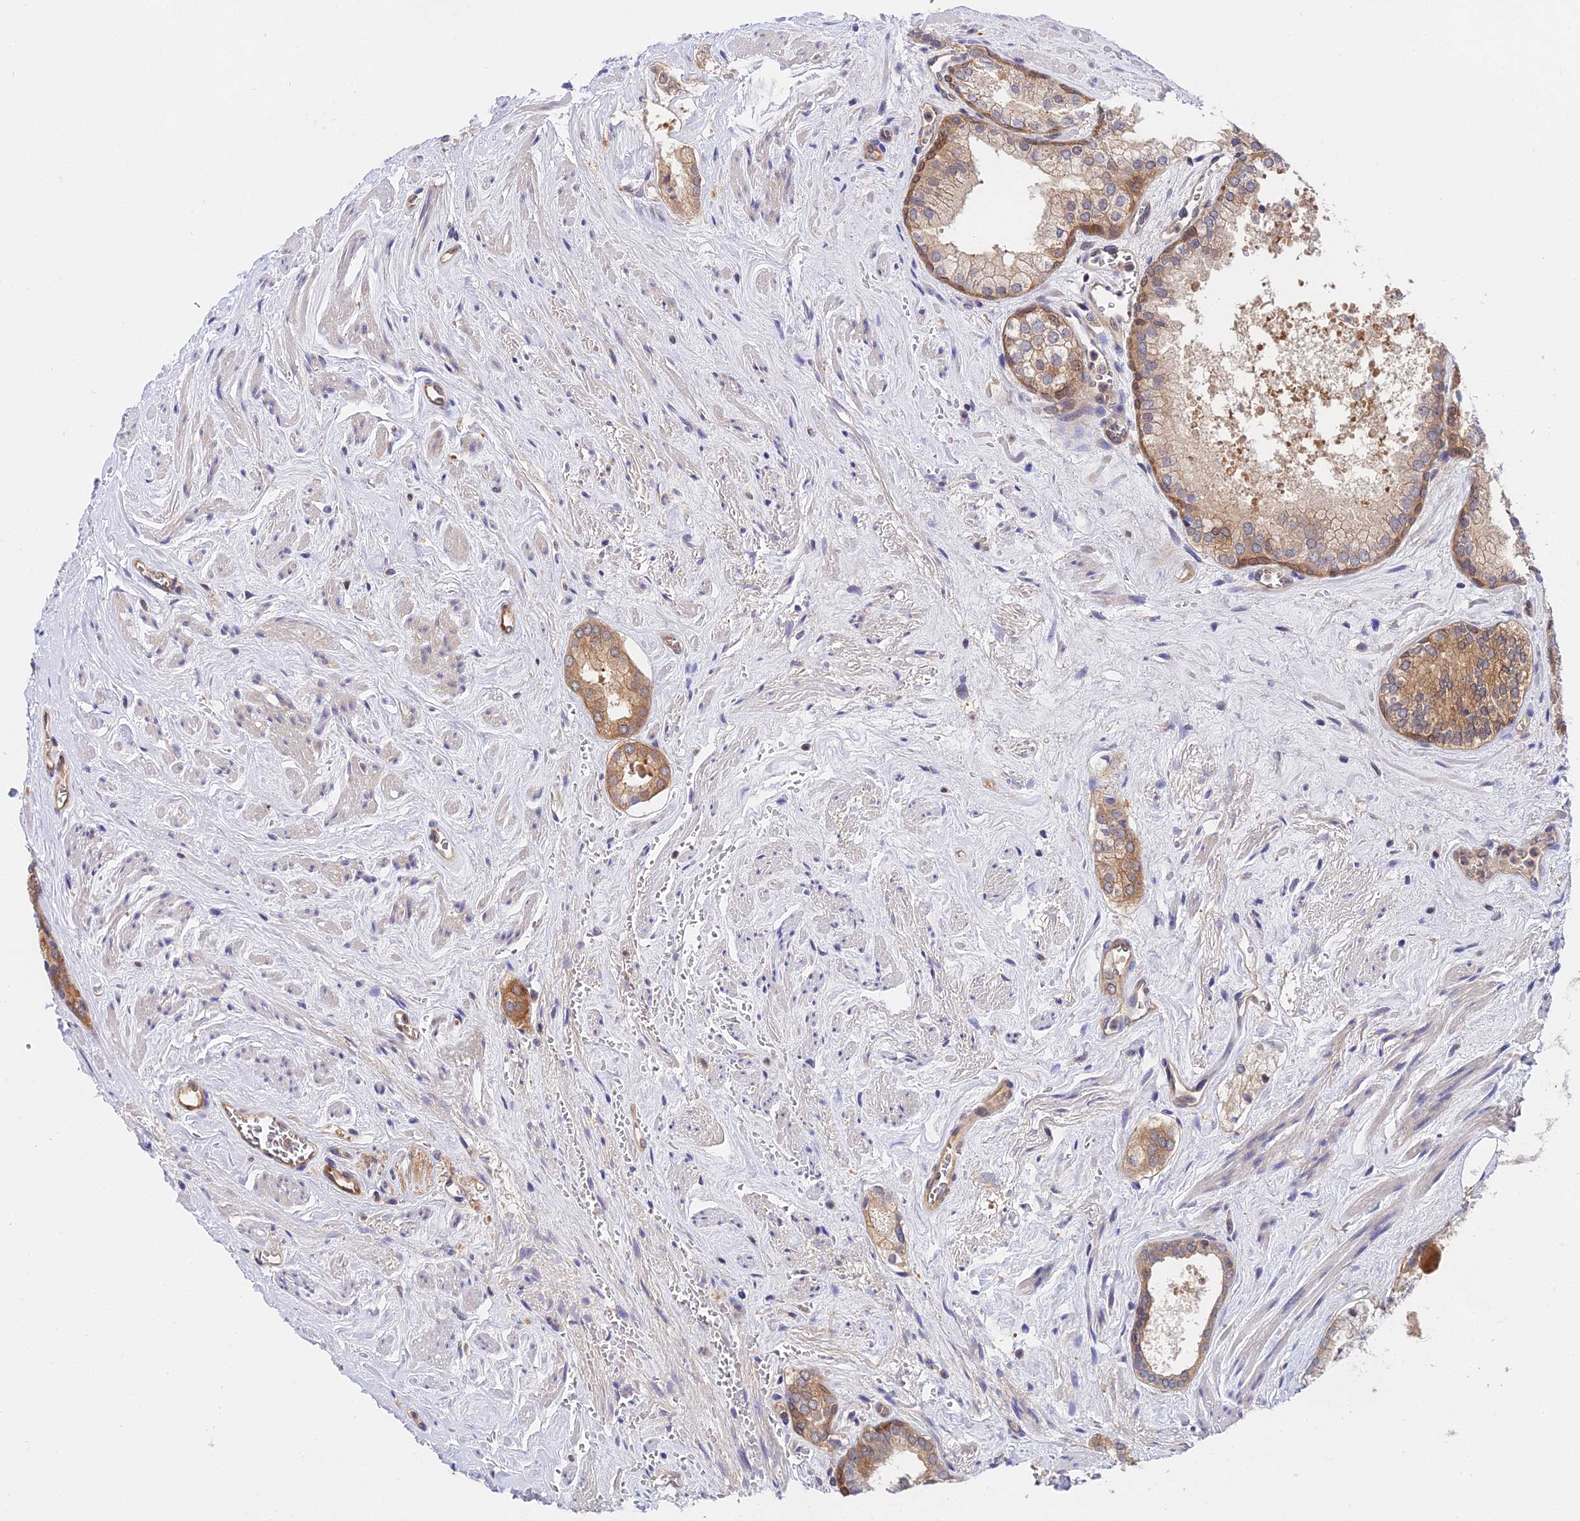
{"staining": {"intensity": "moderate", "quantity": ">75%", "location": "cytoplasmic/membranous"}, "tissue": "prostate cancer", "cell_type": "Tumor cells", "image_type": "cancer", "snomed": [{"axis": "morphology", "description": "Adenocarcinoma, Low grade"}, {"axis": "topography", "description": "Prostate"}], "caption": "Immunohistochemical staining of prostate low-grade adenocarcinoma exhibits medium levels of moderate cytoplasmic/membranous protein staining in approximately >75% of tumor cells. (DAB IHC with brightfield microscopy, high magnification).", "gene": "PPP2R2C", "patient": {"sex": "male", "age": 68}}